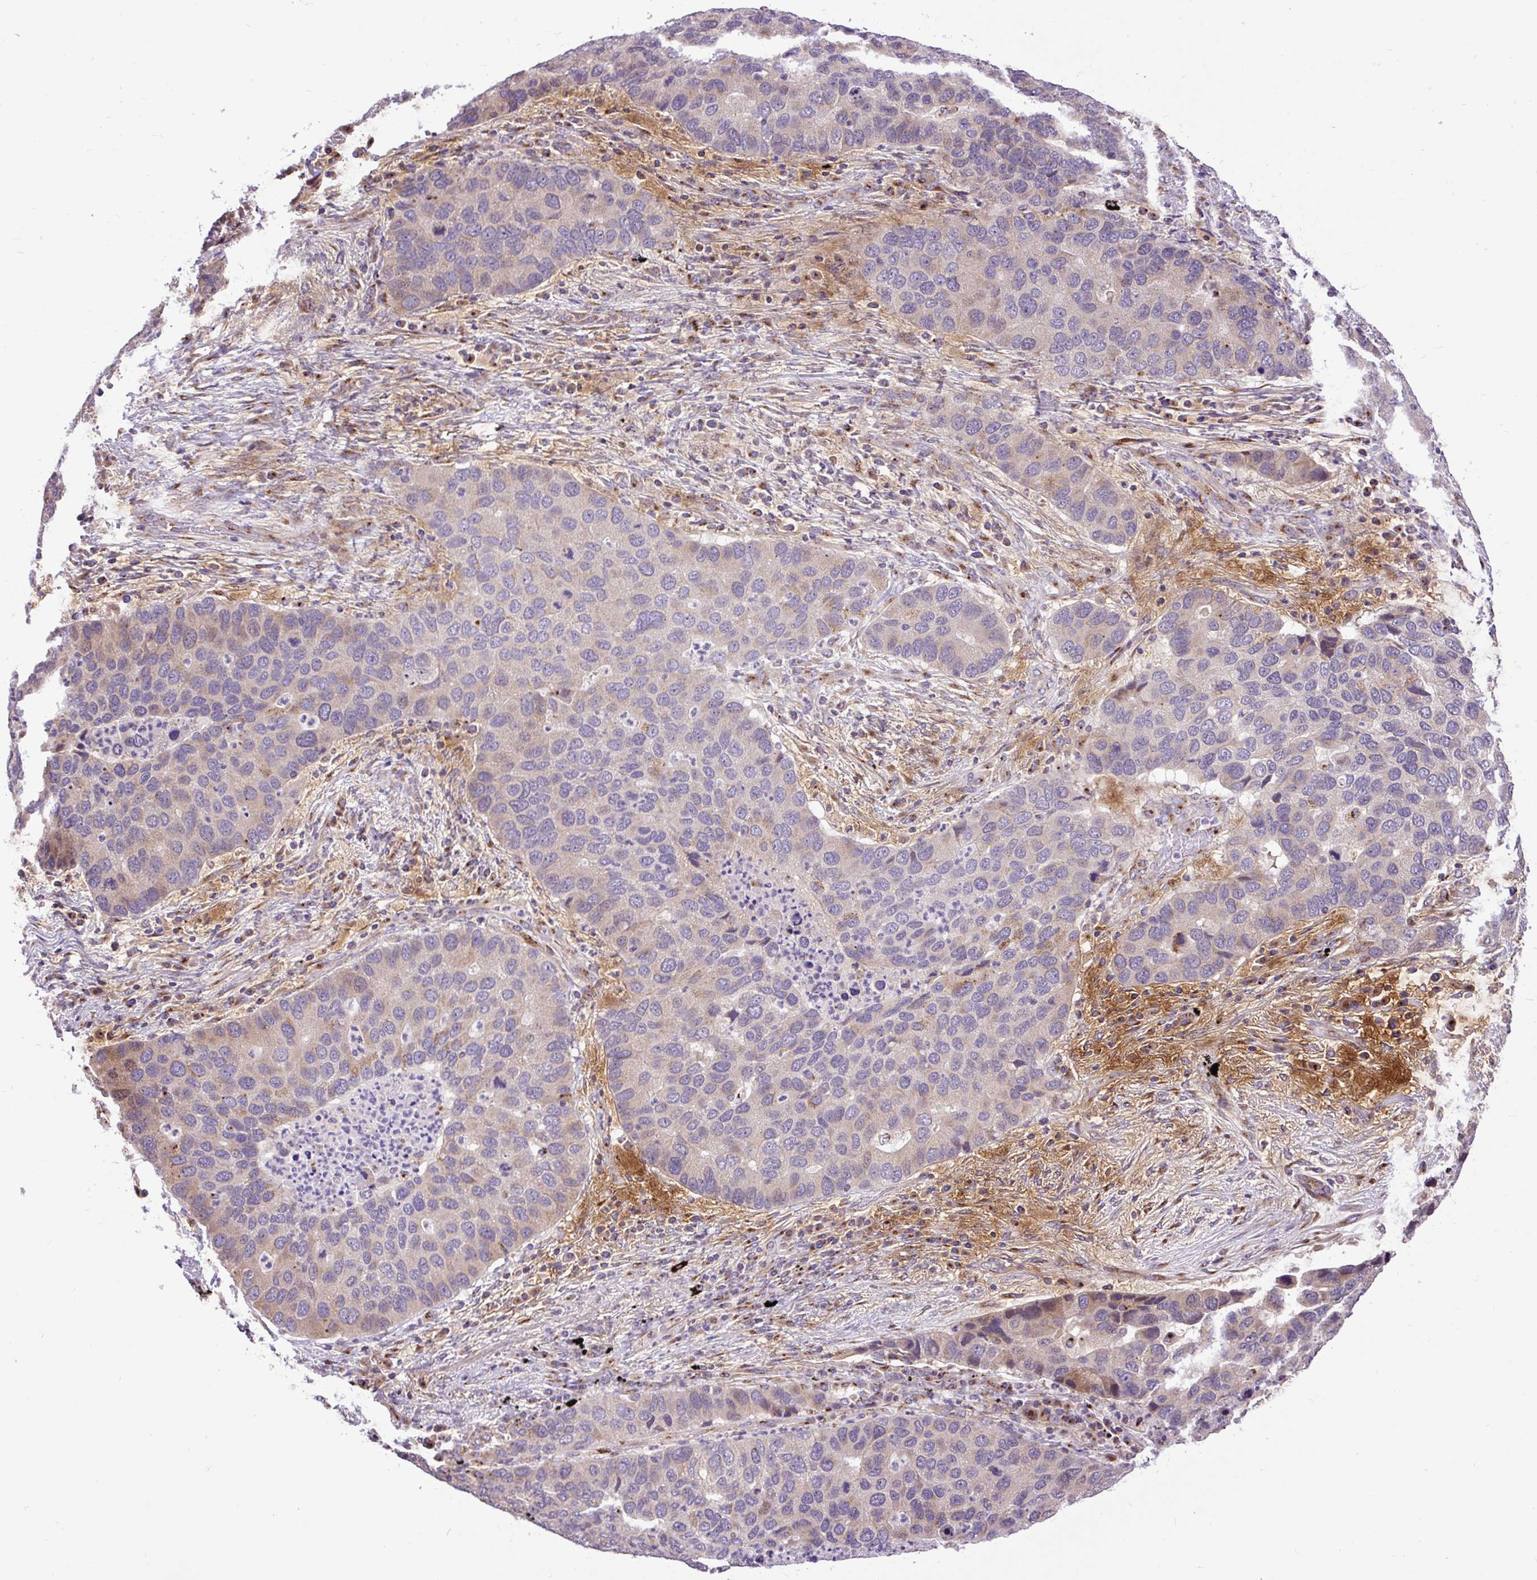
{"staining": {"intensity": "weak", "quantity": "<25%", "location": "cytoplasmic/membranous"}, "tissue": "lung cancer", "cell_type": "Tumor cells", "image_type": "cancer", "snomed": [{"axis": "morphology", "description": "Aneuploidy"}, {"axis": "morphology", "description": "Adenocarcinoma, NOS"}, {"axis": "topography", "description": "Lymph node"}, {"axis": "topography", "description": "Lung"}], "caption": "High magnification brightfield microscopy of lung adenocarcinoma stained with DAB (3,3'-diaminobenzidine) (brown) and counterstained with hematoxylin (blue): tumor cells show no significant staining.", "gene": "MSMP", "patient": {"sex": "female", "age": 74}}